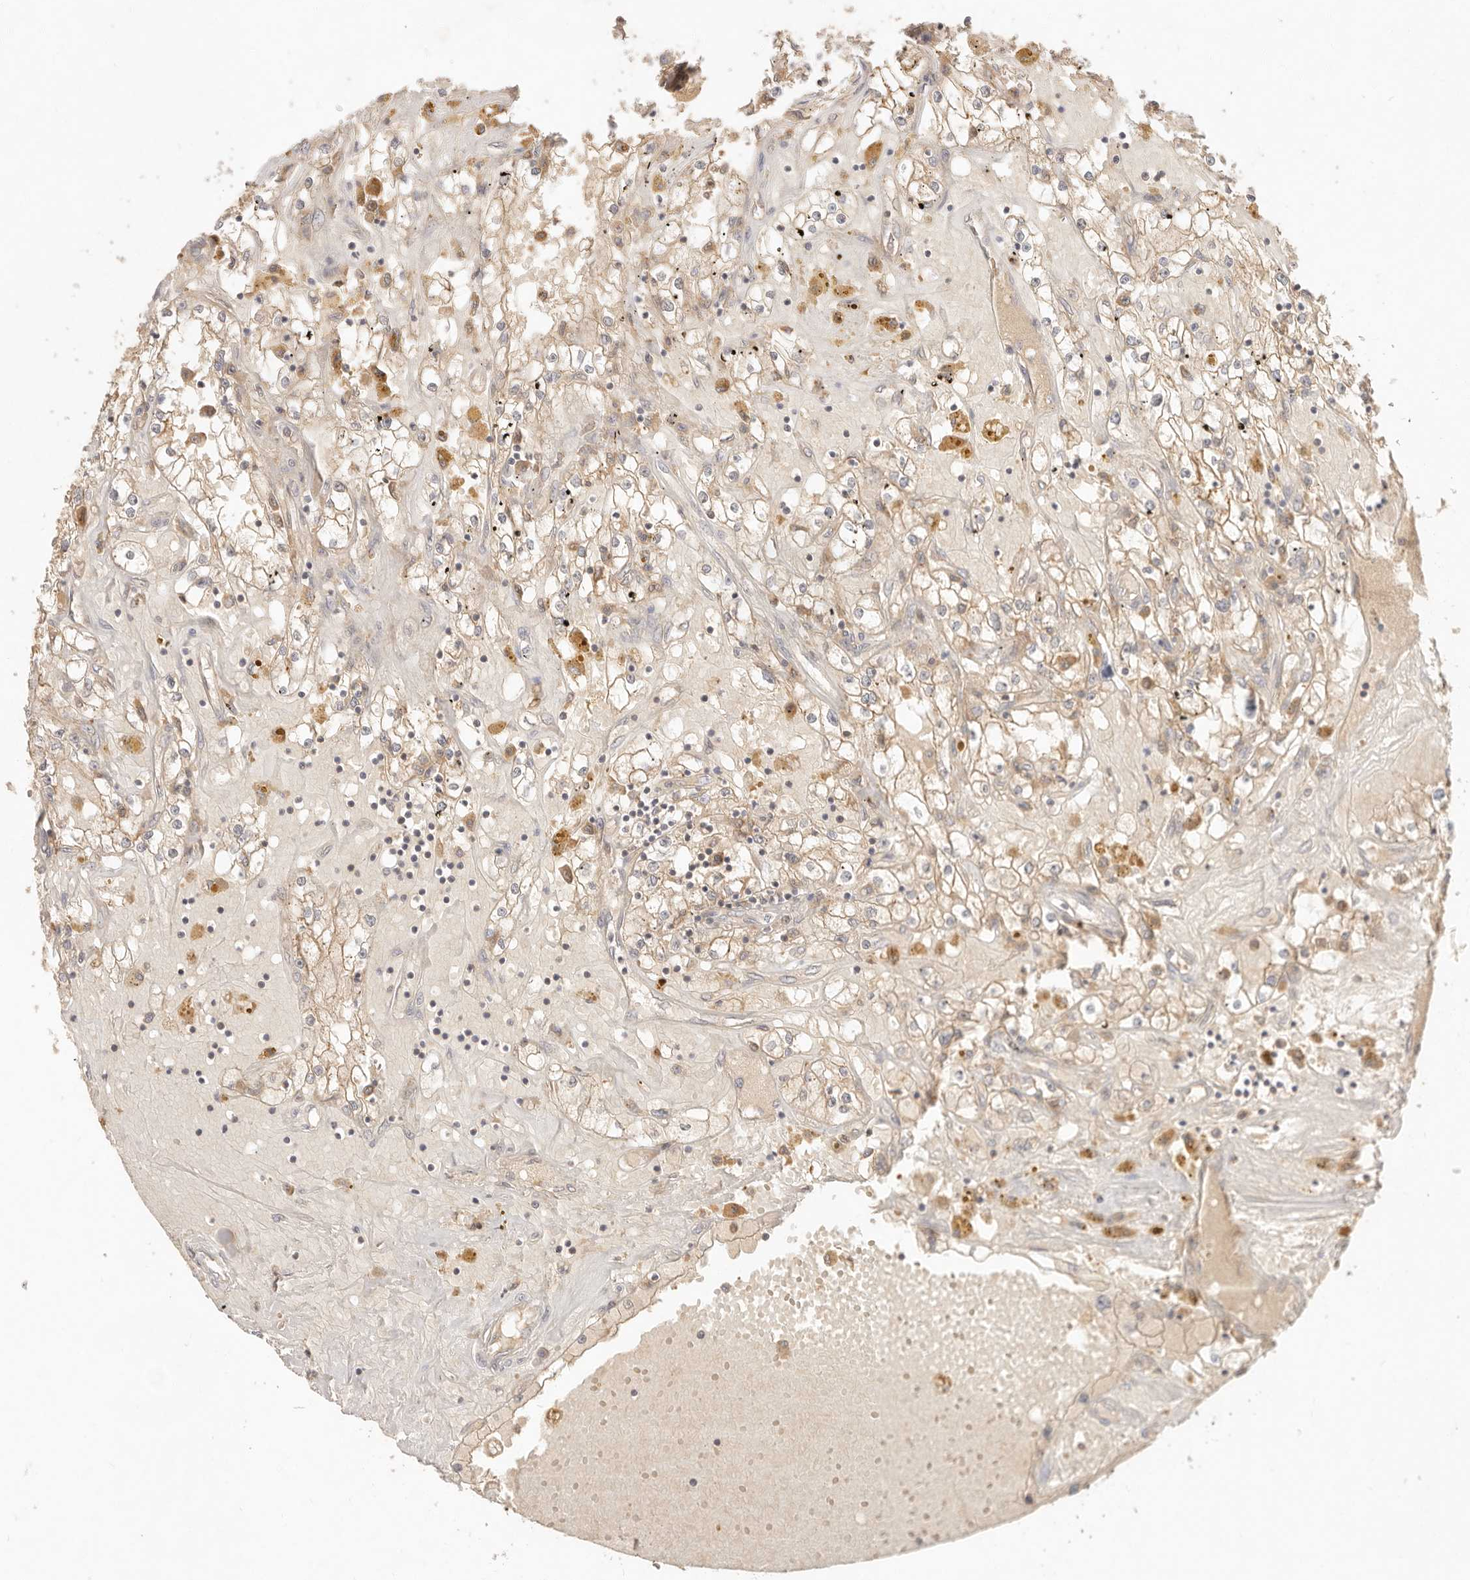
{"staining": {"intensity": "weak", "quantity": ">75%", "location": "cytoplasmic/membranous"}, "tissue": "renal cancer", "cell_type": "Tumor cells", "image_type": "cancer", "snomed": [{"axis": "morphology", "description": "Adenocarcinoma, NOS"}, {"axis": "topography", "description": "Kidney"}], "caption": "The micrograph displays immunohistochemical staining of adenocarcinoma (renal). There is weak cytoplasmic/membranous expression is identified in approximately >75% of tumor cells.", "gene": "NECAP2", "patient": {"sex": "male", "age": 56}}